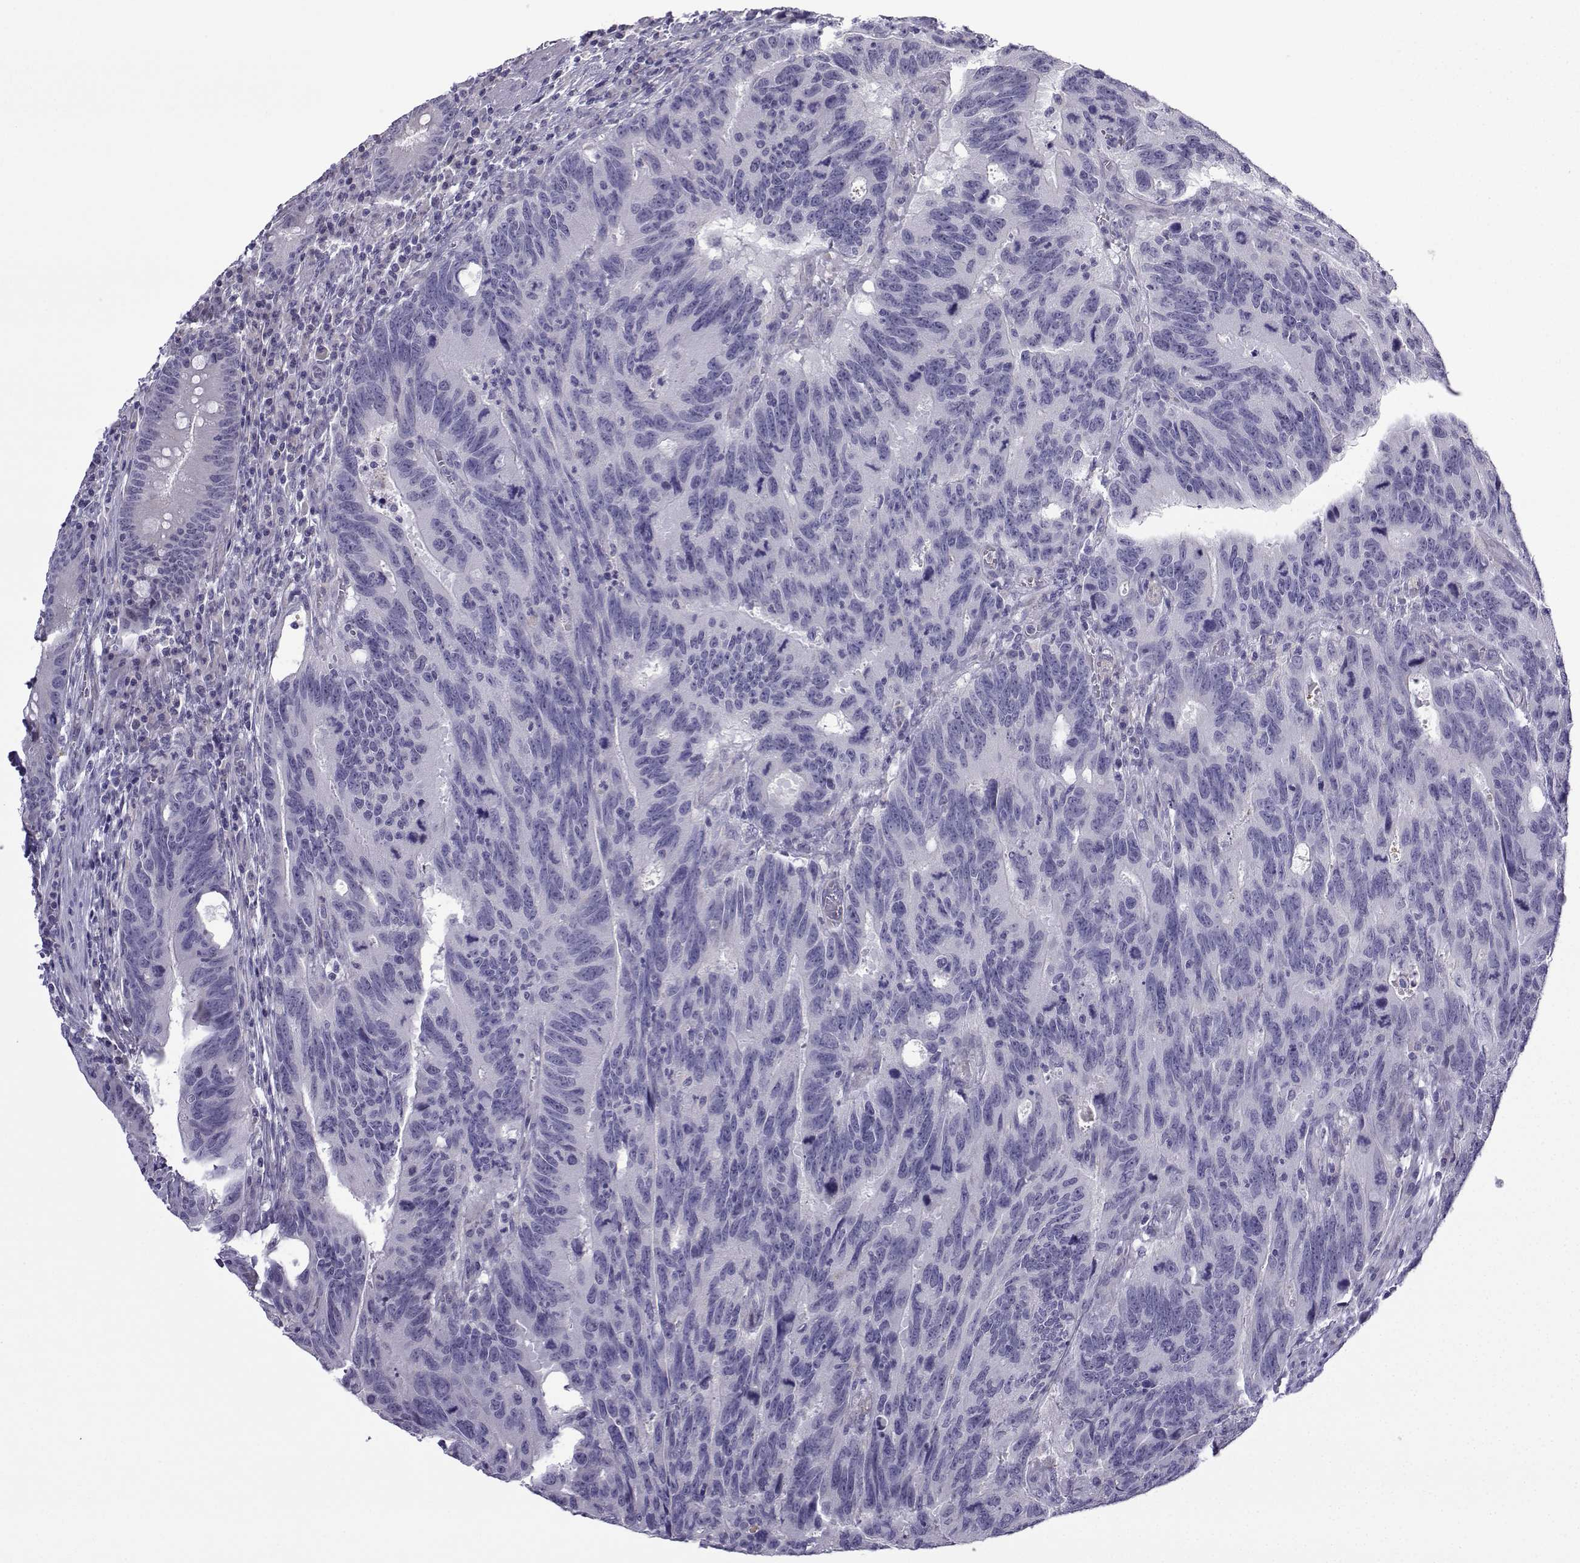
{"staining": {"intensity": "negative", "quantity": "none", "location": "none"}, "tissue": "colorectal cancer", "cell_type": "Tumor cells", "image_type": "cancer", "snomed": [{"axis": "morphology", "description": "Adenocarcinoma, NOS"}, {"axis": "topography", "description": "Colon"}], "caption": "High magnification brightfield microscopy of colorectal adenocarcinoma stained with DAB (3,3'-diaminobenzidine) (brown) and counterstained with hematoxylin (blue): tumor cells show no significant staining. (DAB IHC with hematoxylin counter stain).", "gene": "SPACA7", "patient": {"sex": "female", "age": 77}}